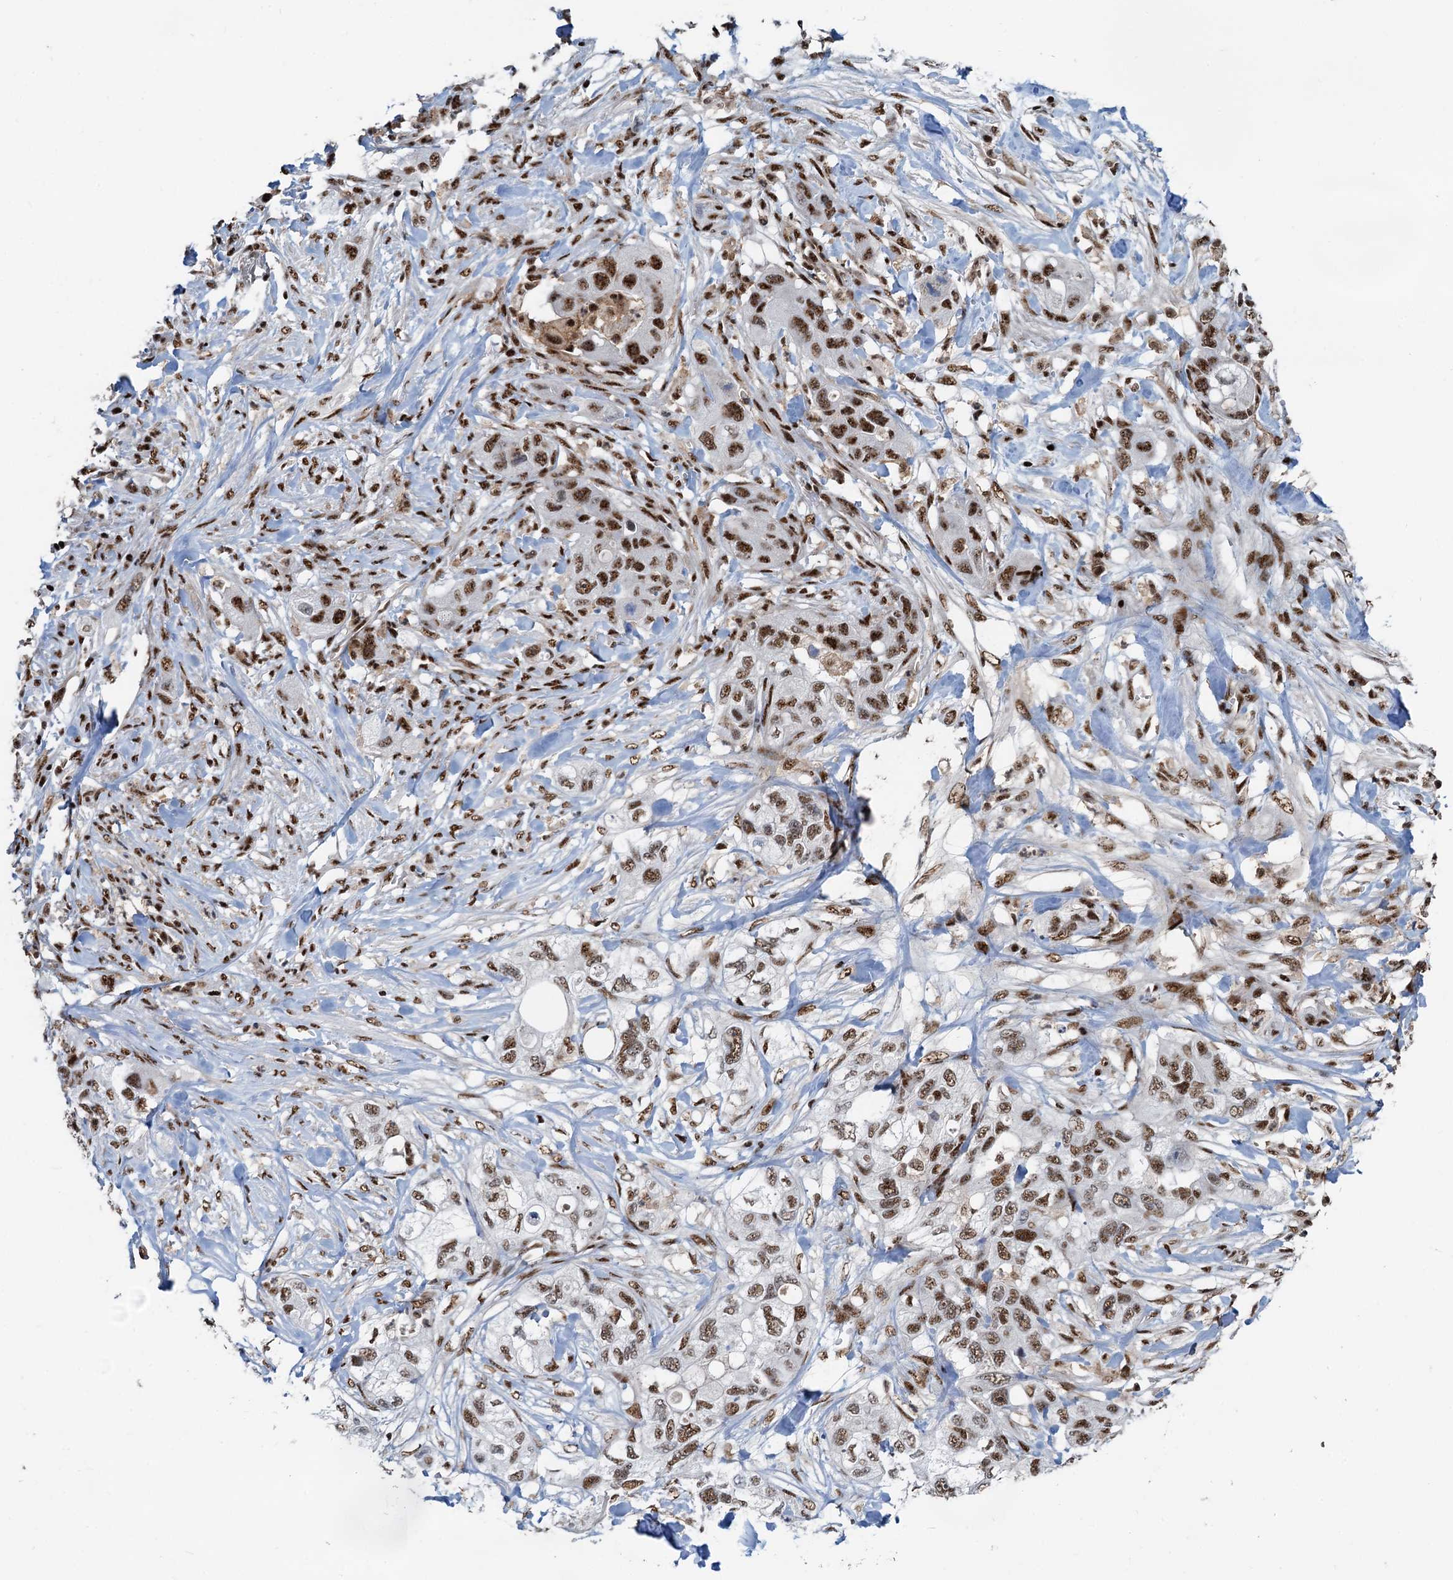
{"staining": {"intensity": "moderate", "quantity": ">75%", "location": "nuclear"}, "tissue": "pancreatic cancer", "cell_type": "Tumor cells", "image_type": "cancer", "snomed": [{"axis": "morphology", "description": "Adenocarcinoma, NOS"}, {"axis": "topography", "description": "Pancreas"}], "caption": "Moderate nuclear expression for a protein is present in about >75% of tumor cells of pancreatic adenocarcinoma using immunohistochemistry.", "gene": "RBM26", "patient": {"sex": "female", "age": 78}}